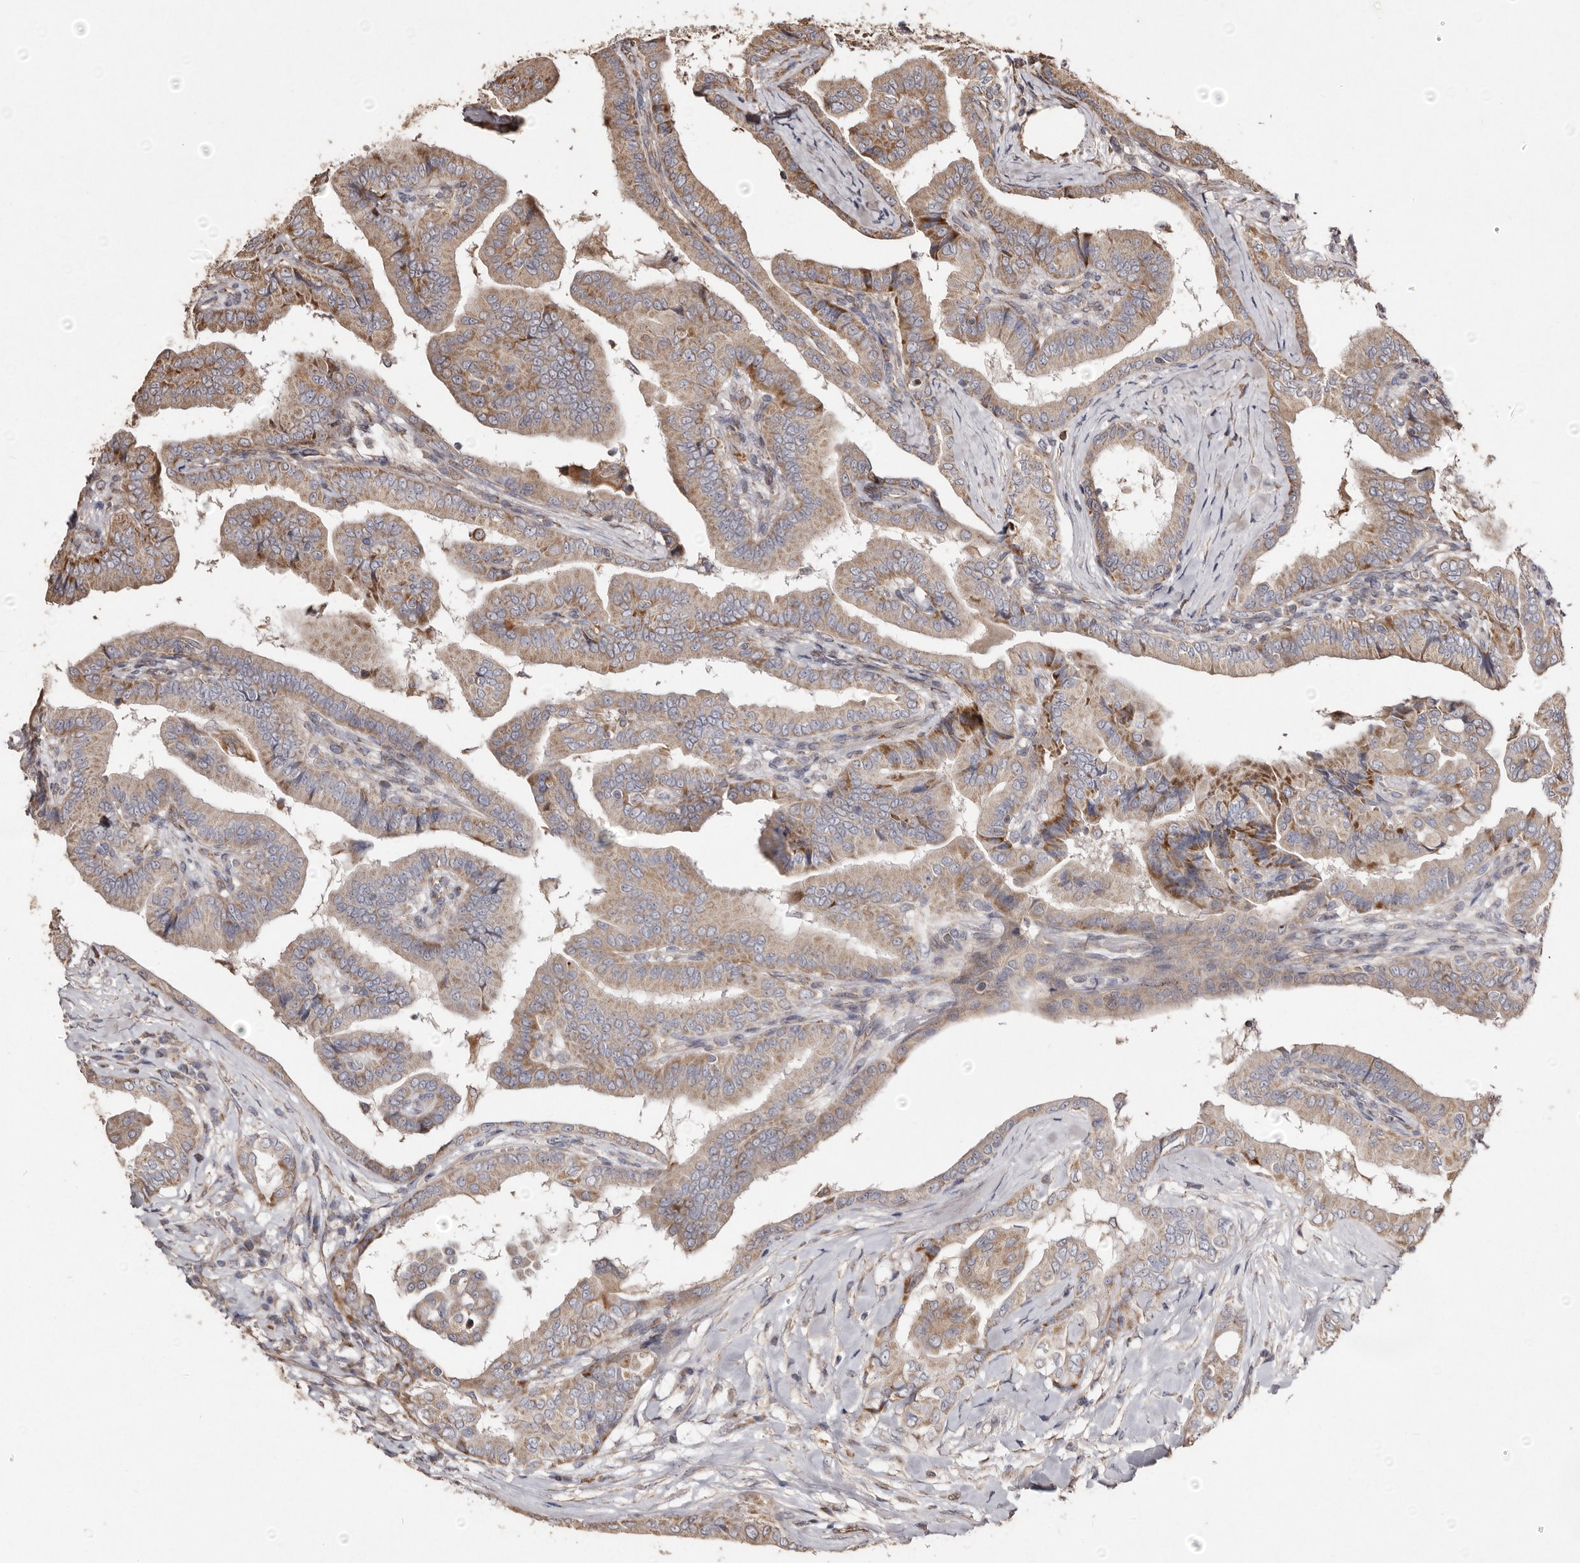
{"staining": {"intensity": "weak", "quantity": ">75%", "location": "cytoplasmic/membranous"}, "tissue": "thyroid cancer", "cell_type": "Tumor cells", "image_type": "cancer", "snomed": [{"axis": "morphology", "description": "Papillary adenocarcinoma, NOS"}, {"axis": "topography", "description": "Thyroid gland"}], "caption": "Immunohistochemical staining of papillary adenocarcinoma (thyroid) shows low levels of weak cytoplasmic/membranous staining in approximately >75% of tumor cells.", "gene": "MACC1", "patient": {"sex": "male", "age": 33}}